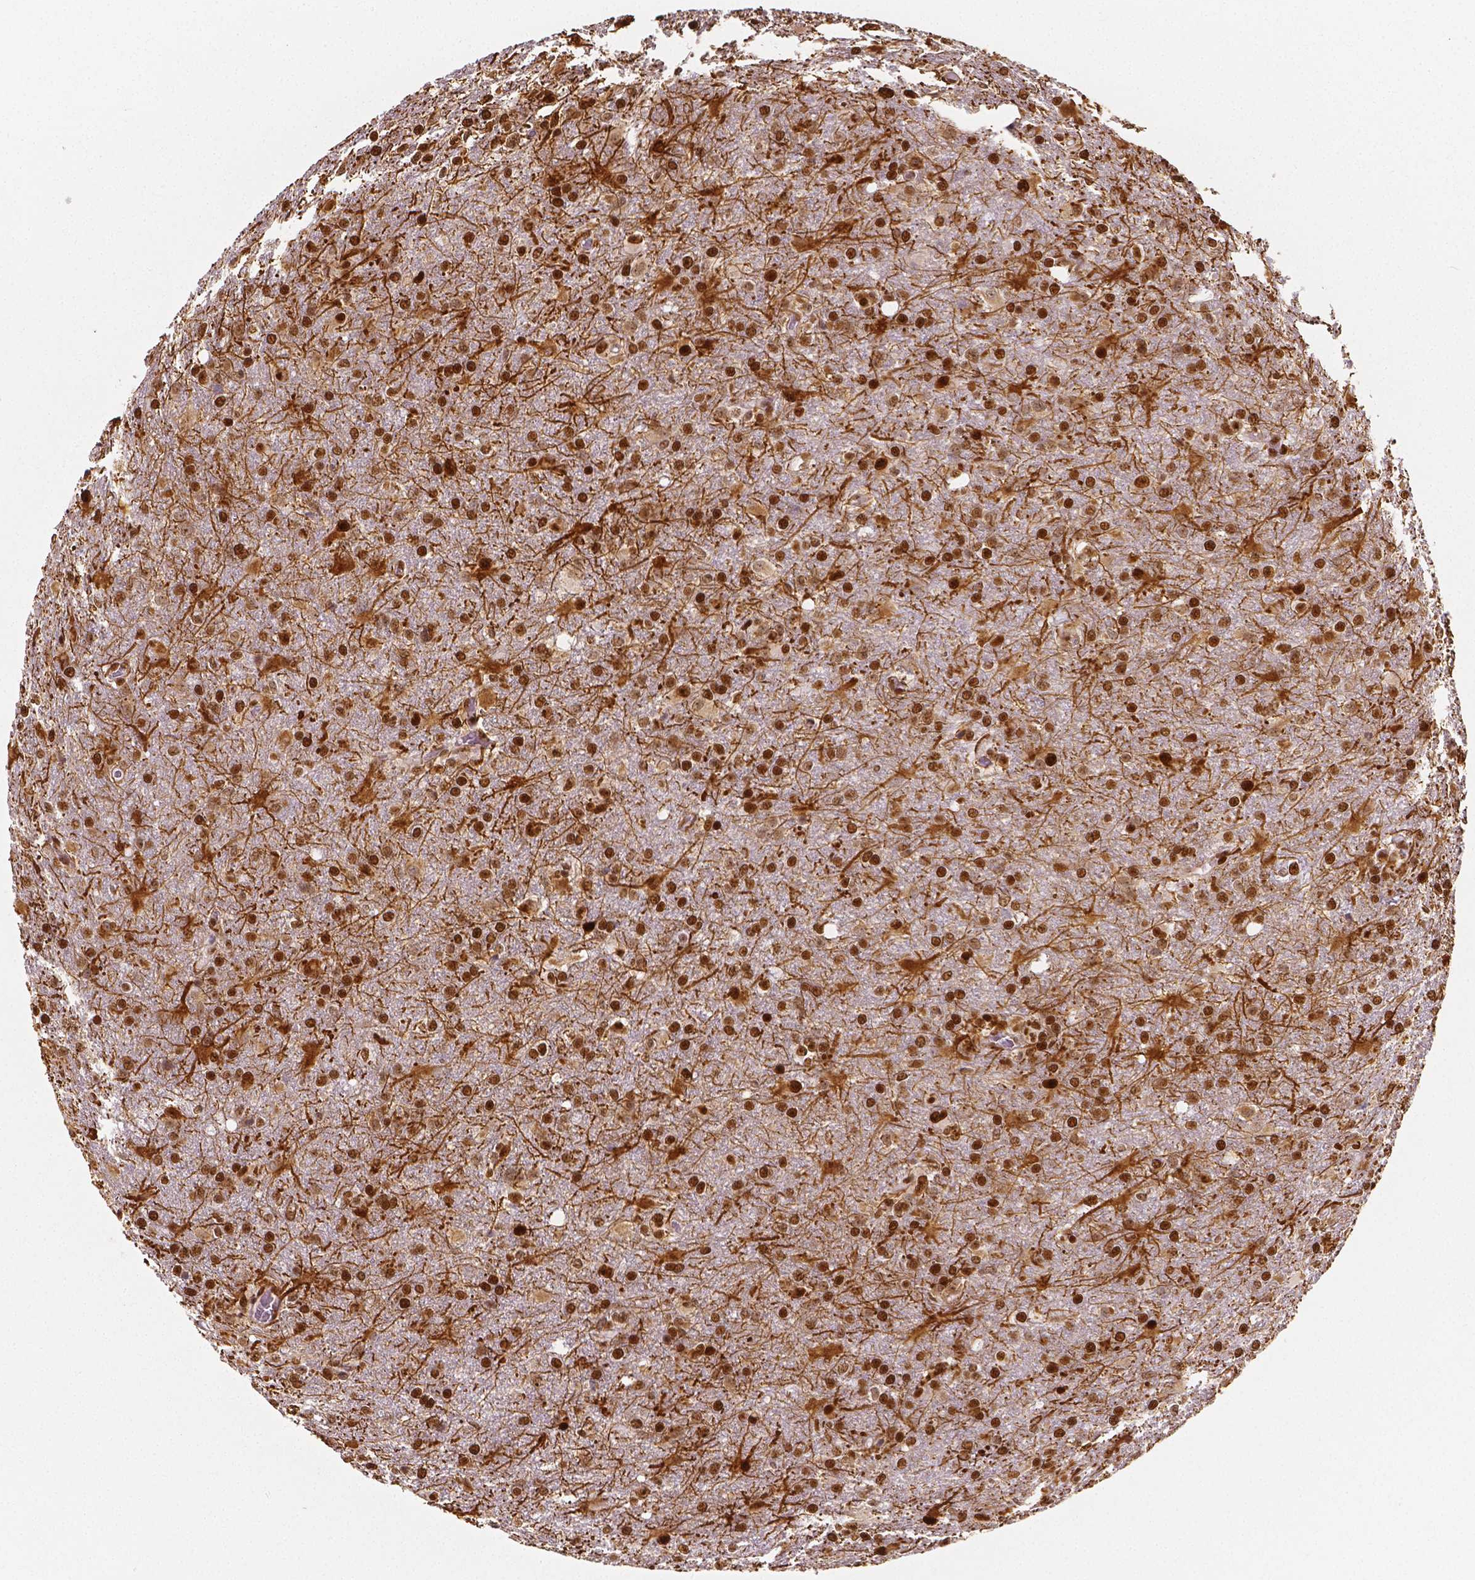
{"staining": {"intensity": "strong", "quantity": ">75%", "location": "nuclear"}, "tissue": "glioma", "cell_type": "Tumor cells", "image_type": "cancer", "snomed": [{"axis": "morphology", "description": "Glioma, malignant, High grade"}, {"axis": "topography", "description": "Brain"}], "caption": "Immunohistochemical staining of human glioma shows high levels of strong nuclear protein staining in approximately >75% of tumor cells. Nuclei are stained in blue.", "gene": "NUCKS1", "patient": {"sex": "male", "age": 68}}